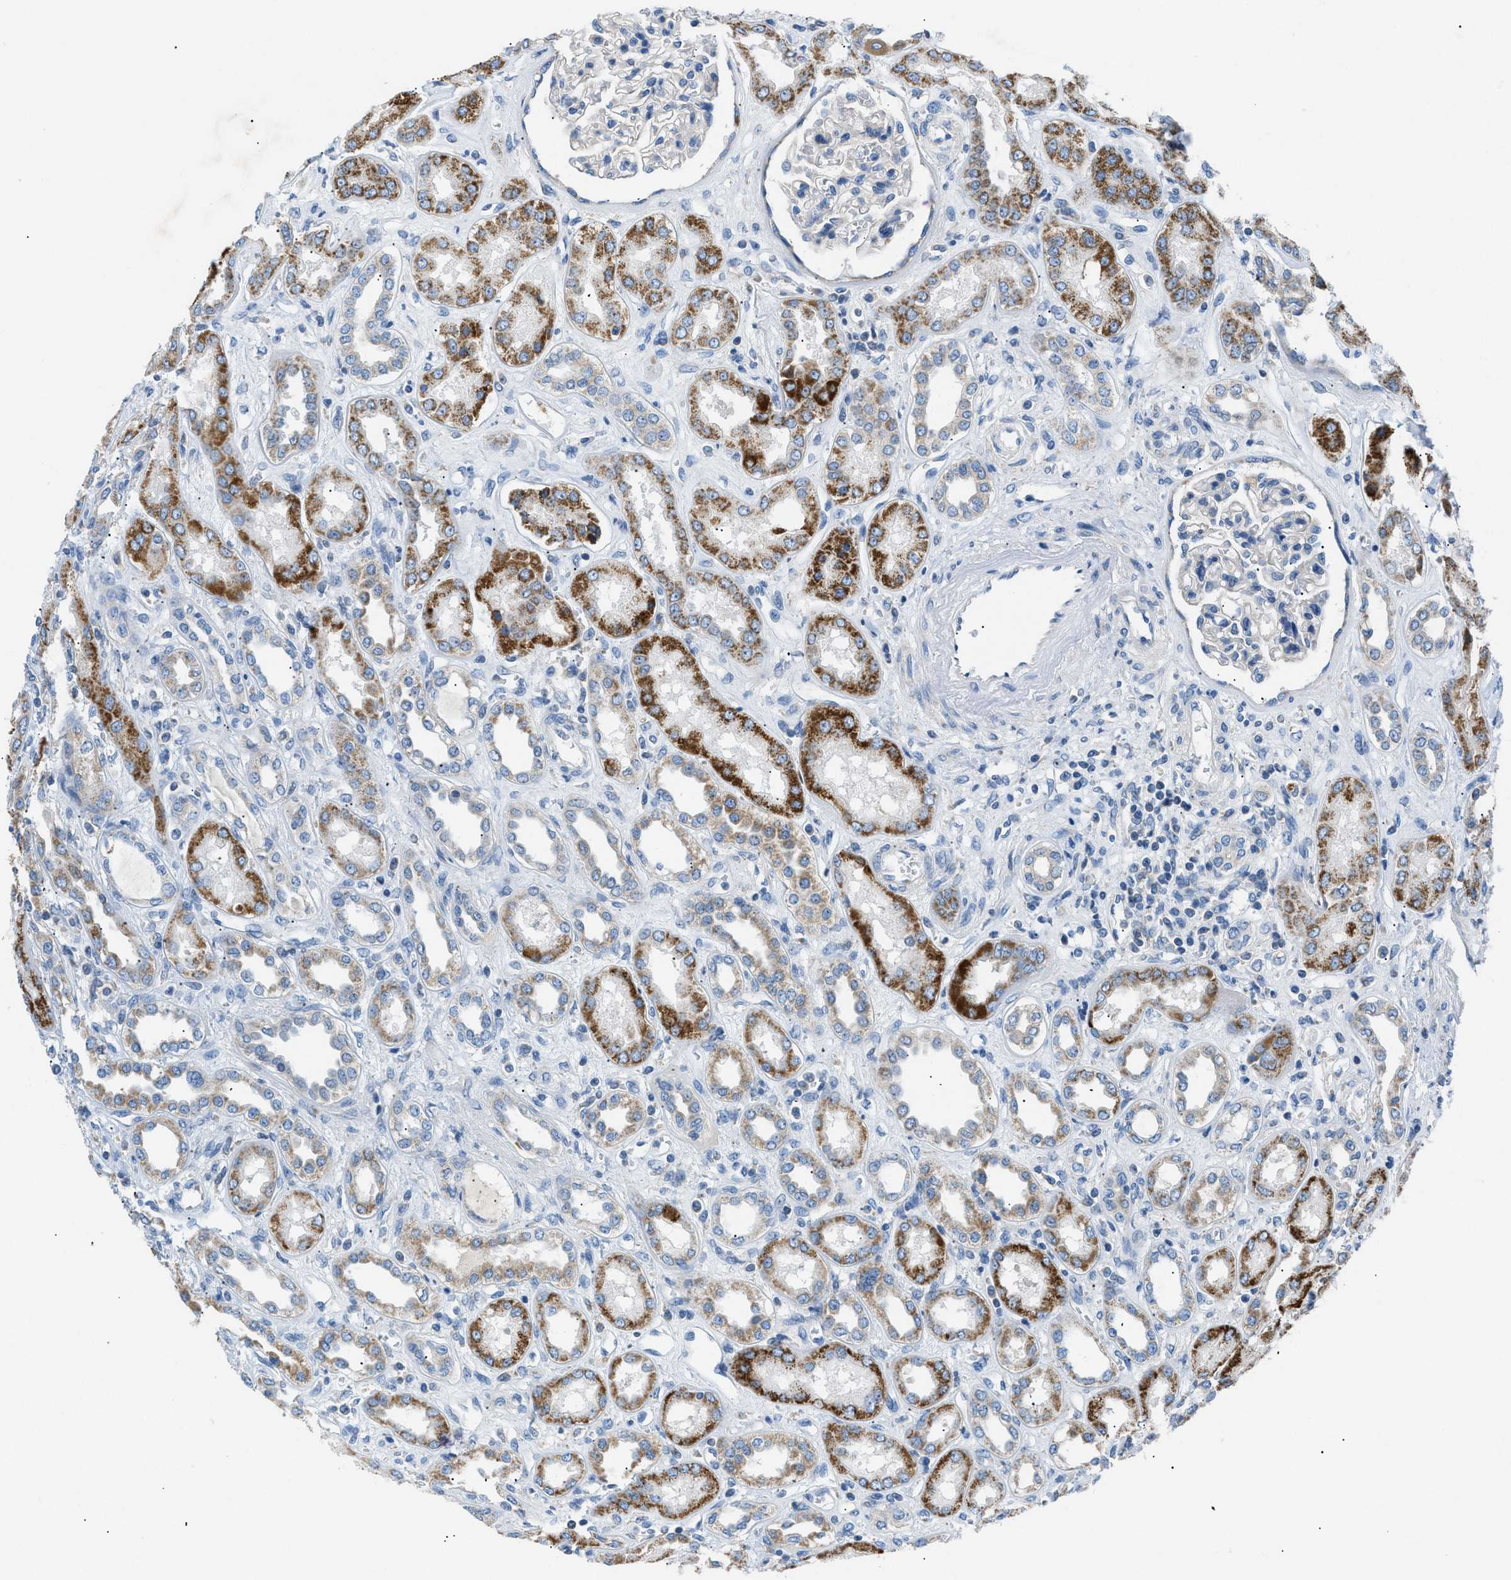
{"staining": {"intensity": "negative", "quantity": "none", "location": "none"}, "tissue": "kidney", "cell_type": "Cells in glomeruli", "image_type": "normal", "snomed": [{"axis": "morphology", "description": "Normal tissue, NOS"}, {"axis": "topography", "description": "Kidney"}], "caption": "Immunohistochemistry (IHC) of normal human kidney displays no staining in cells in glomeruli.", "gene": "ILDR1", "patient": {"sex": "male", "age": 59}}